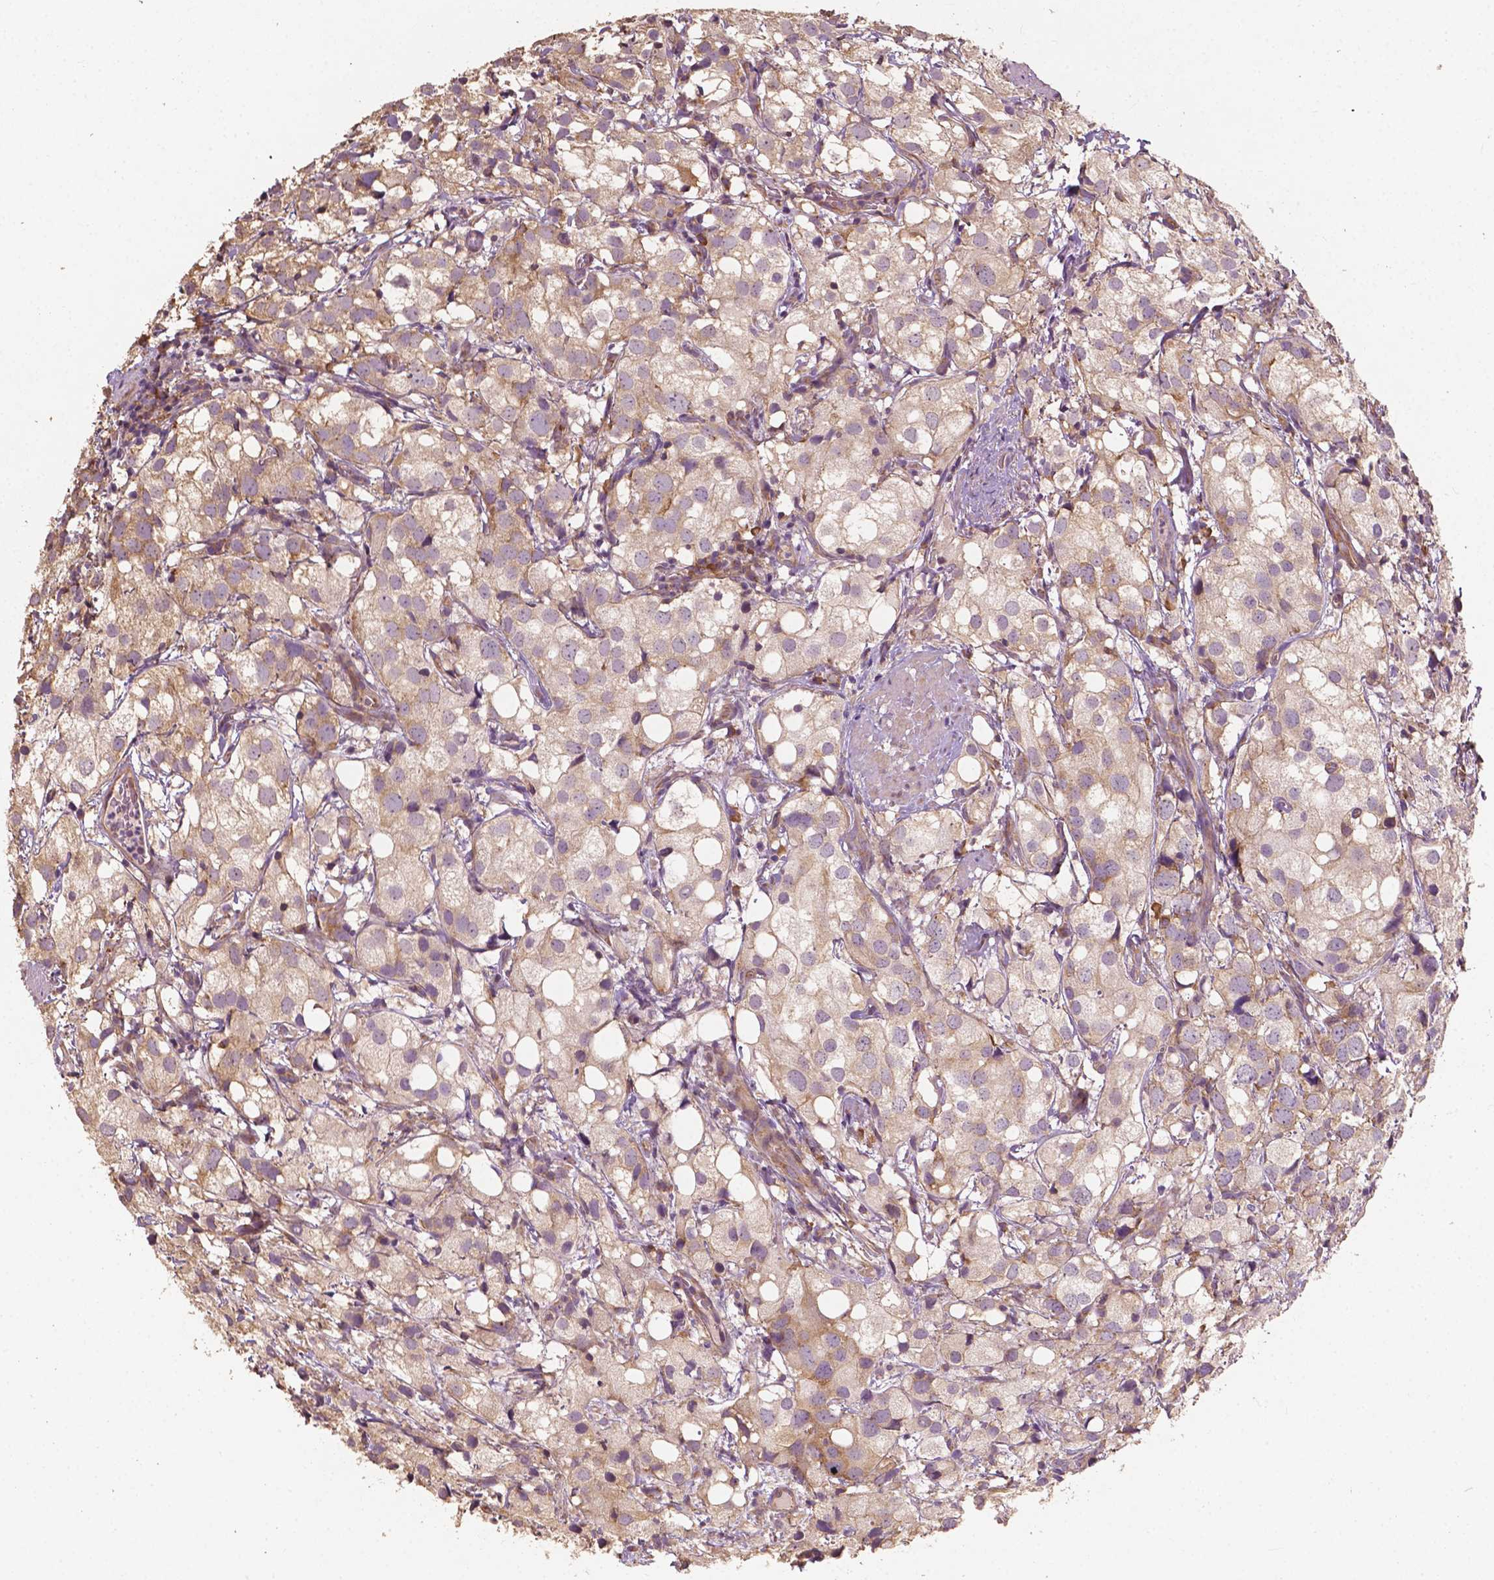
{"staining": {"intensity": "moderate", "quantity": "25%-75%", "location": "cytoplasmic/membranous"}, "tissue": "prostate cancer", "cell_type": "Tumor cells", "image_type": "cancer", "snomed": [{"axis": "morphology", "description": "Adenocarcinoma, High grade"}, {"axis": "topography", "description": "Prostate"}], "caption": "Protein expression analysis of prostate cancer shows moderate cytoplasmic/membranous expression in about 25%-75% of tumor cells. (Stains: DAB in brown, nuclei in blue, Microscopy: brightfield microscopy at high magnification).", "gene": "G3BP1", "patient": {"sex": "male", "age": 86}}